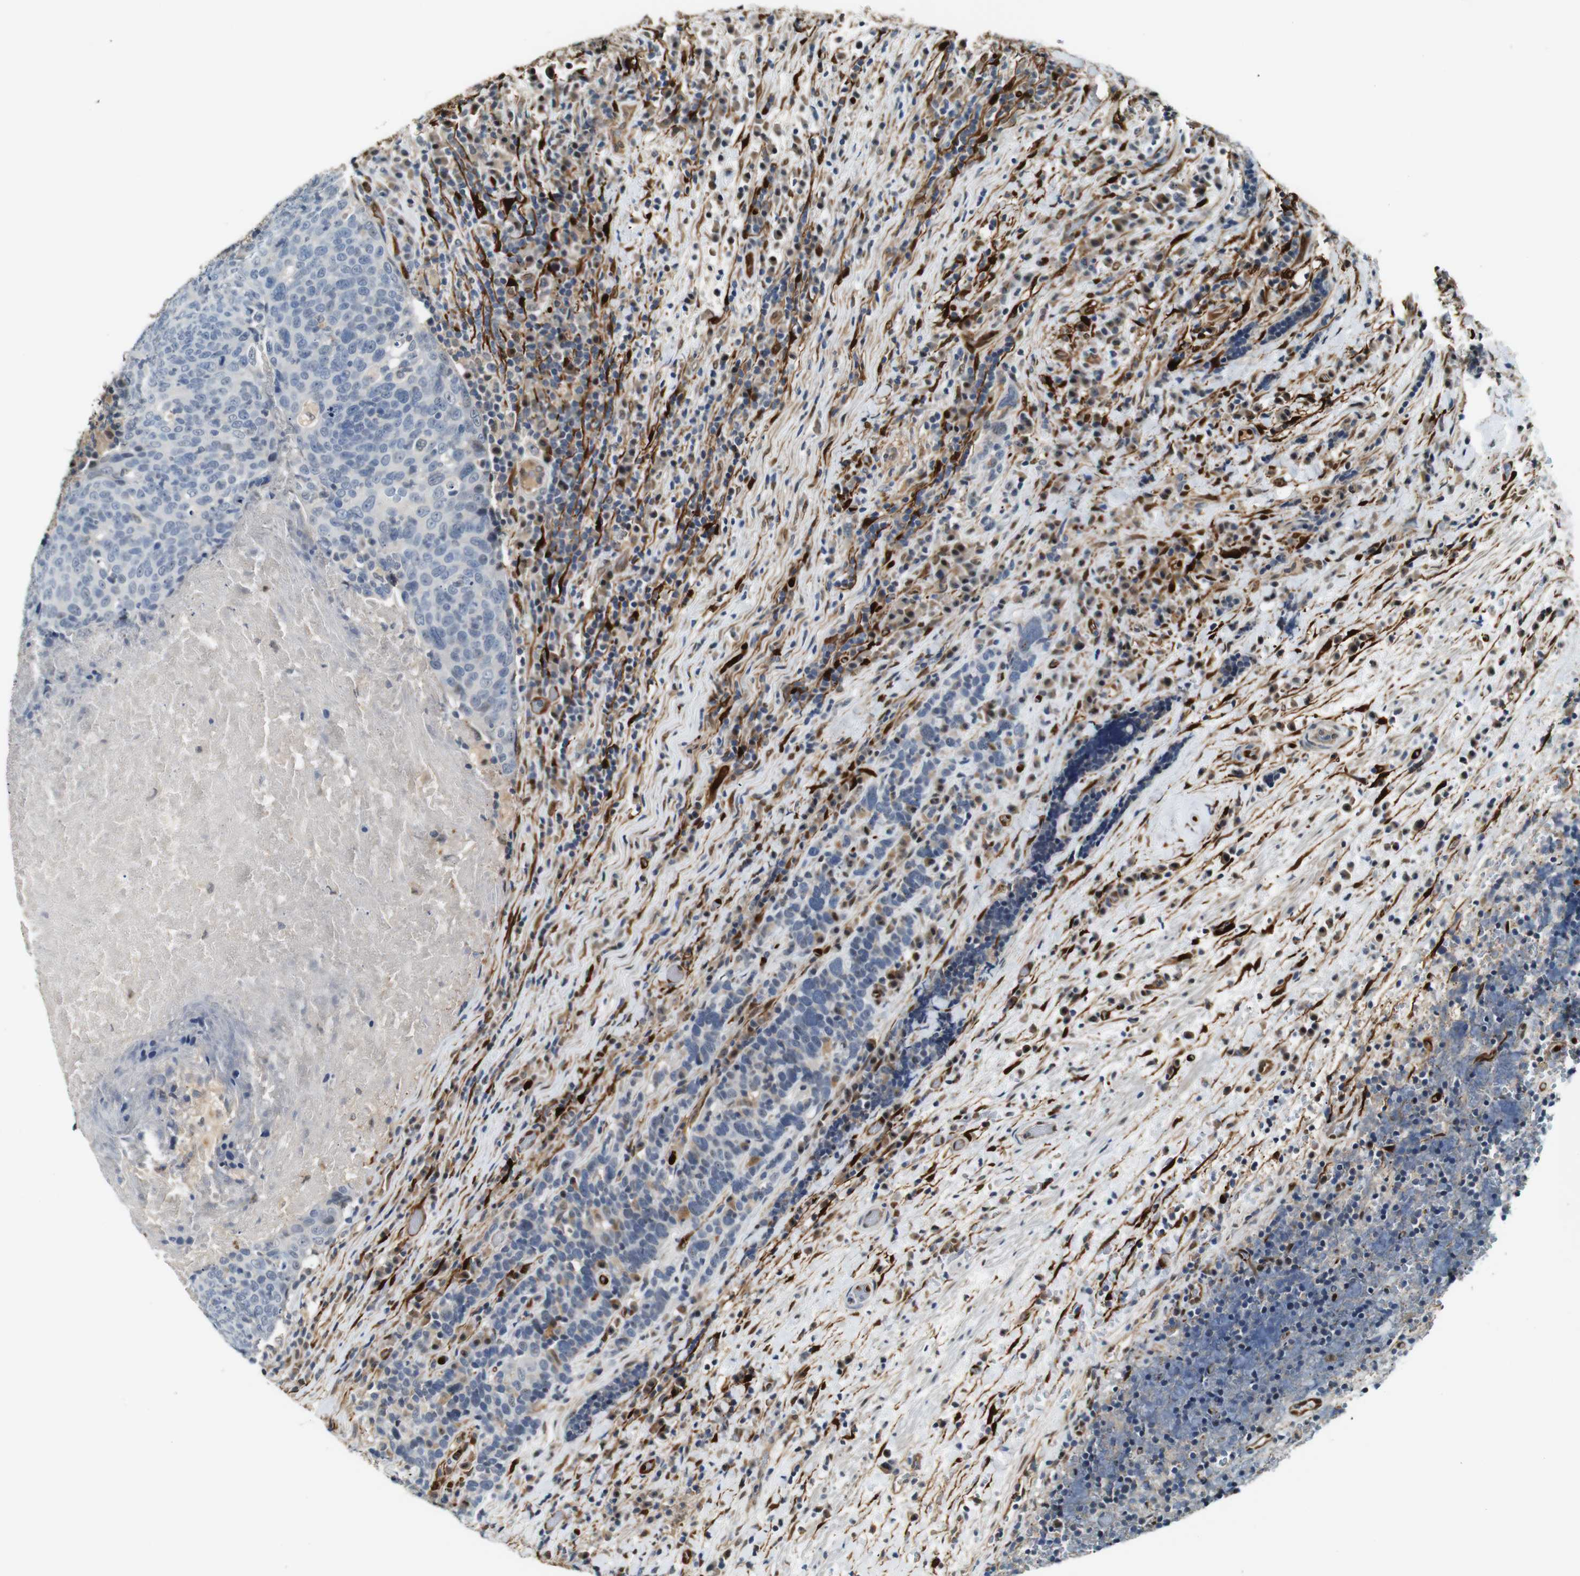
{"staining": {"intensity": "negative", "quantity": "none", "location": "none"}, "tissue": "head and neck cancer", "cell_type": "Tumor cells", "image_type": "cancer", "snomed": [{"axis": "morphology", "description": "Squamous cell carcinoma, NOS"}, {"axis": "morphology", "description": "Squamous cell carcinoma, metastatic, NOS"}, {"axis": "topography", "description": "Lymph node"}, {"axis": "topography", "description": "Head-Neck"}], "caption": "This micrograph is of head and neck cancer stained with immunohistochemistry (IHC) to label a protein in brown with the nuclei are counter-stained blue. There is no expression in tumor cells. (DAB IHC with hematoxylin counter stain).", "gene": "LXN", "patient": {"sex": "male", "age": 62}}